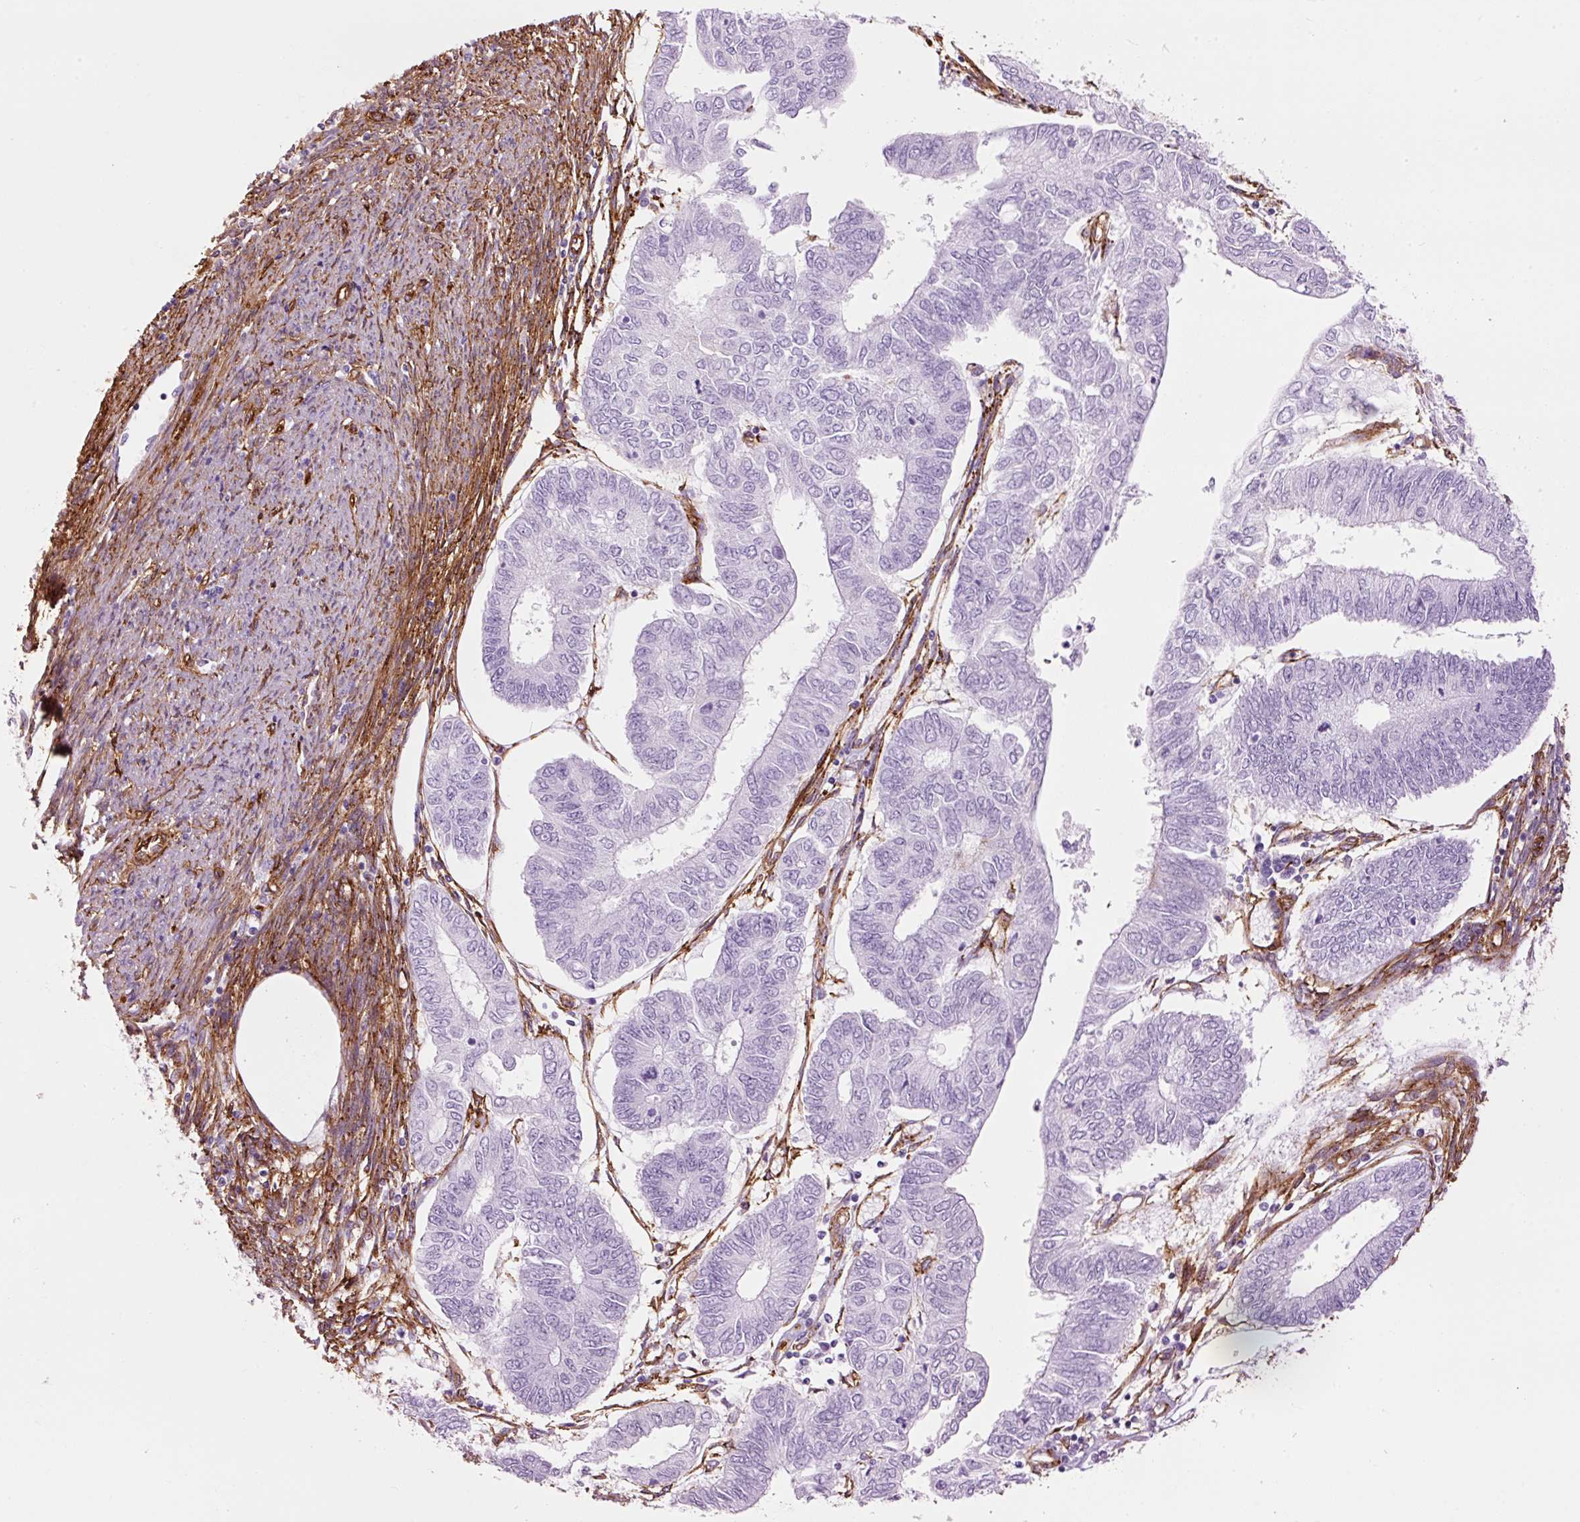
{"staining": {"intensity": "negative", "quantity": "none", "location": "none"}, "tissue": "endometrial cancer", "cell_type": "Tumor cells", "image_type": "cancer", "snomed": [{"axis": "morphology", "description": "Adenocarcinoma, NOS"}, {"axis": "topography", "description": "Endometrium"}], "caption": "Immunohistochemistry of endometrial adenocarcinoma displays no expression in tumor cells. Nuclei are stained in blue.", "gene": "CAV1", "patient": {"sex": "female", "age": 68}}